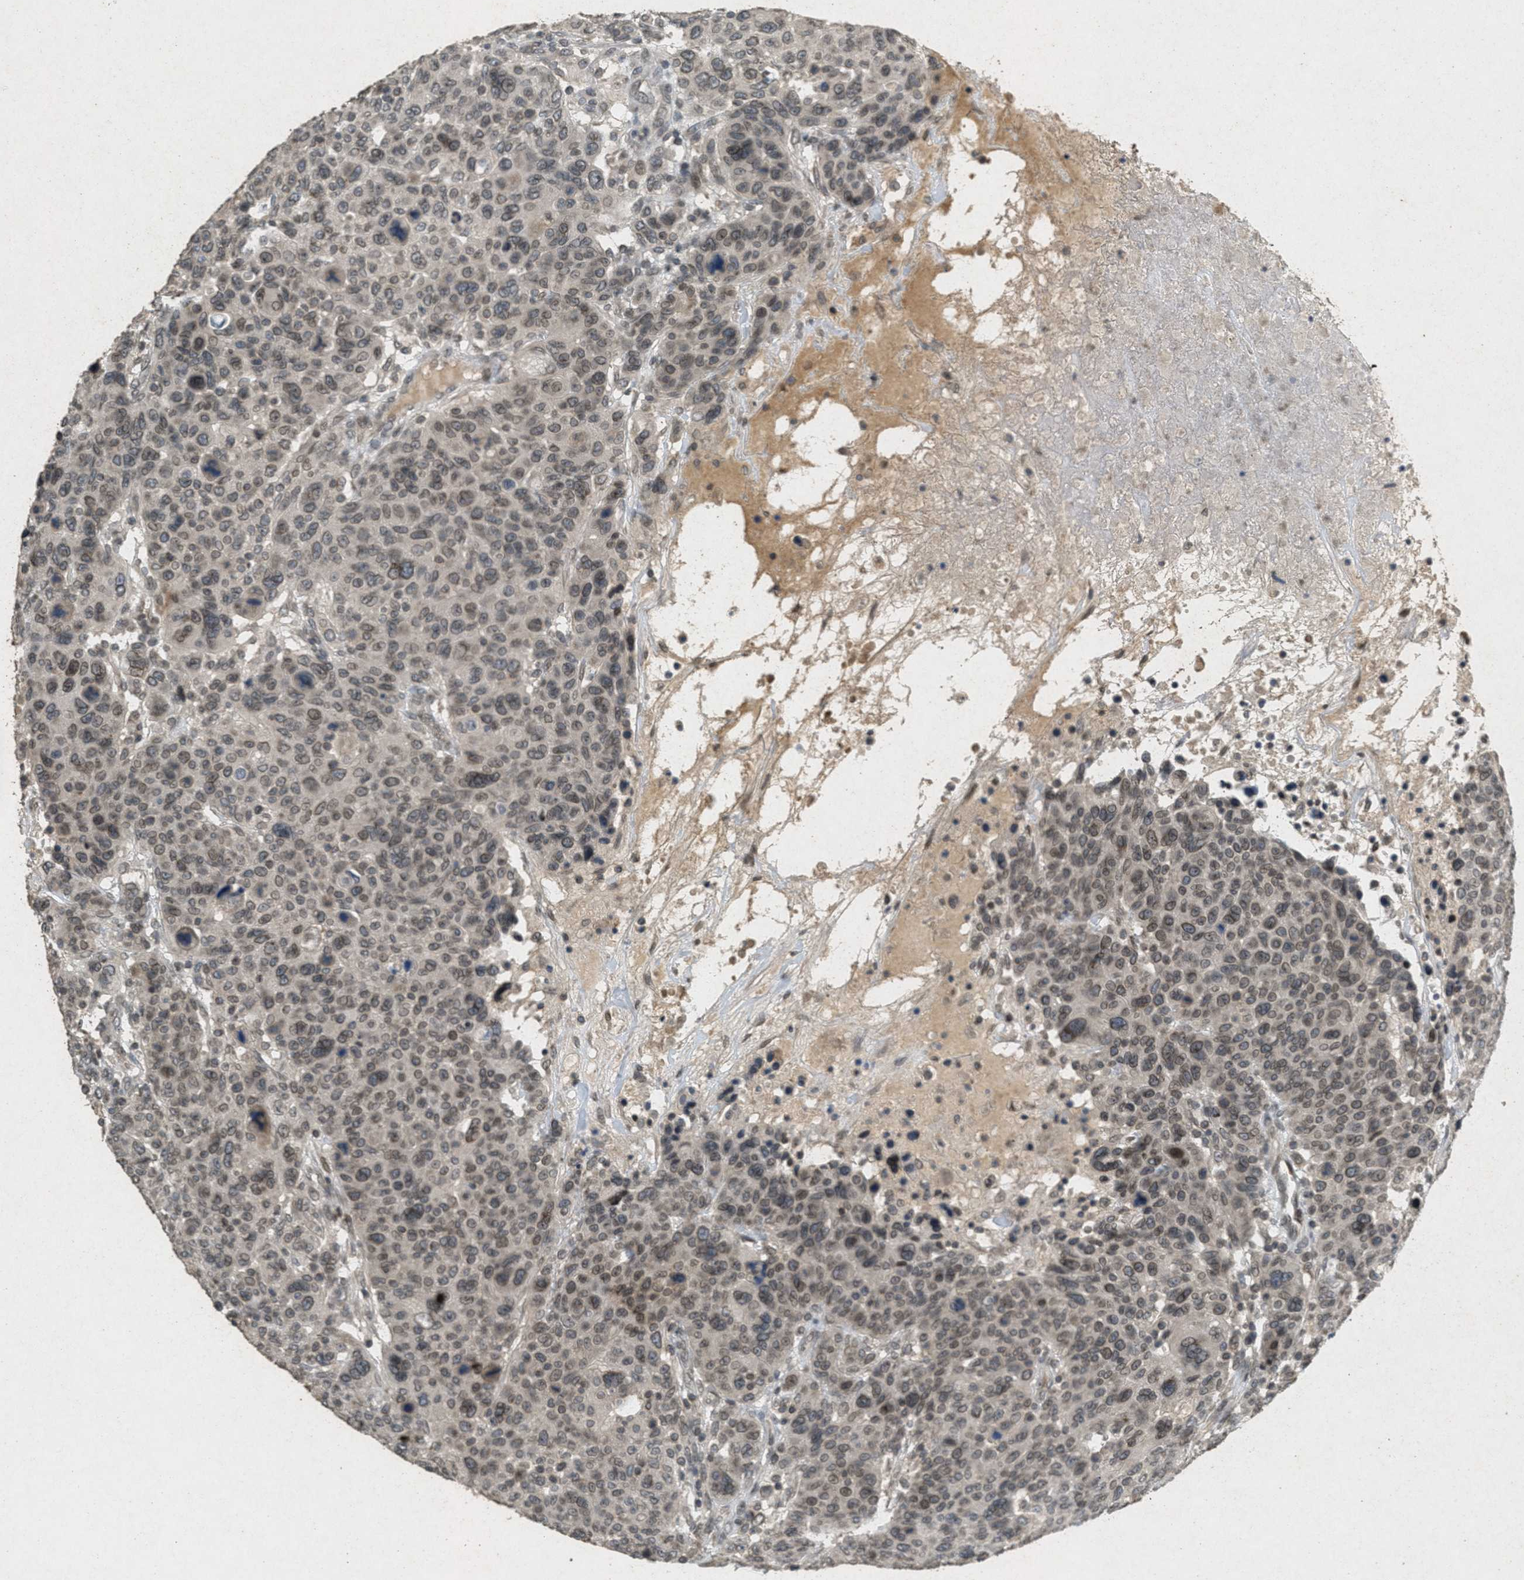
{"staining": {"intensity": "moderate", "quantity": "25%-75%", "location": "cytoplasmic/membranous,nuclear"}, "tissue": "breast cancer", "cell_type": "Tumor cells", "image_type": "cancer", "snomed": [{"axis": "morphology", "description": "Duct carcinoma"}, {"axis": "topography", "description": "Breast"}], "caption": "Breast invasive ductal carcinoma stained with a brown dye reveals moderate cytoplasmic/membranous and nuclear positive staining in about 25%-75% of tumor cells.", "gene": "ABHD6", "patient": {"sex": "female", "age": 37}}